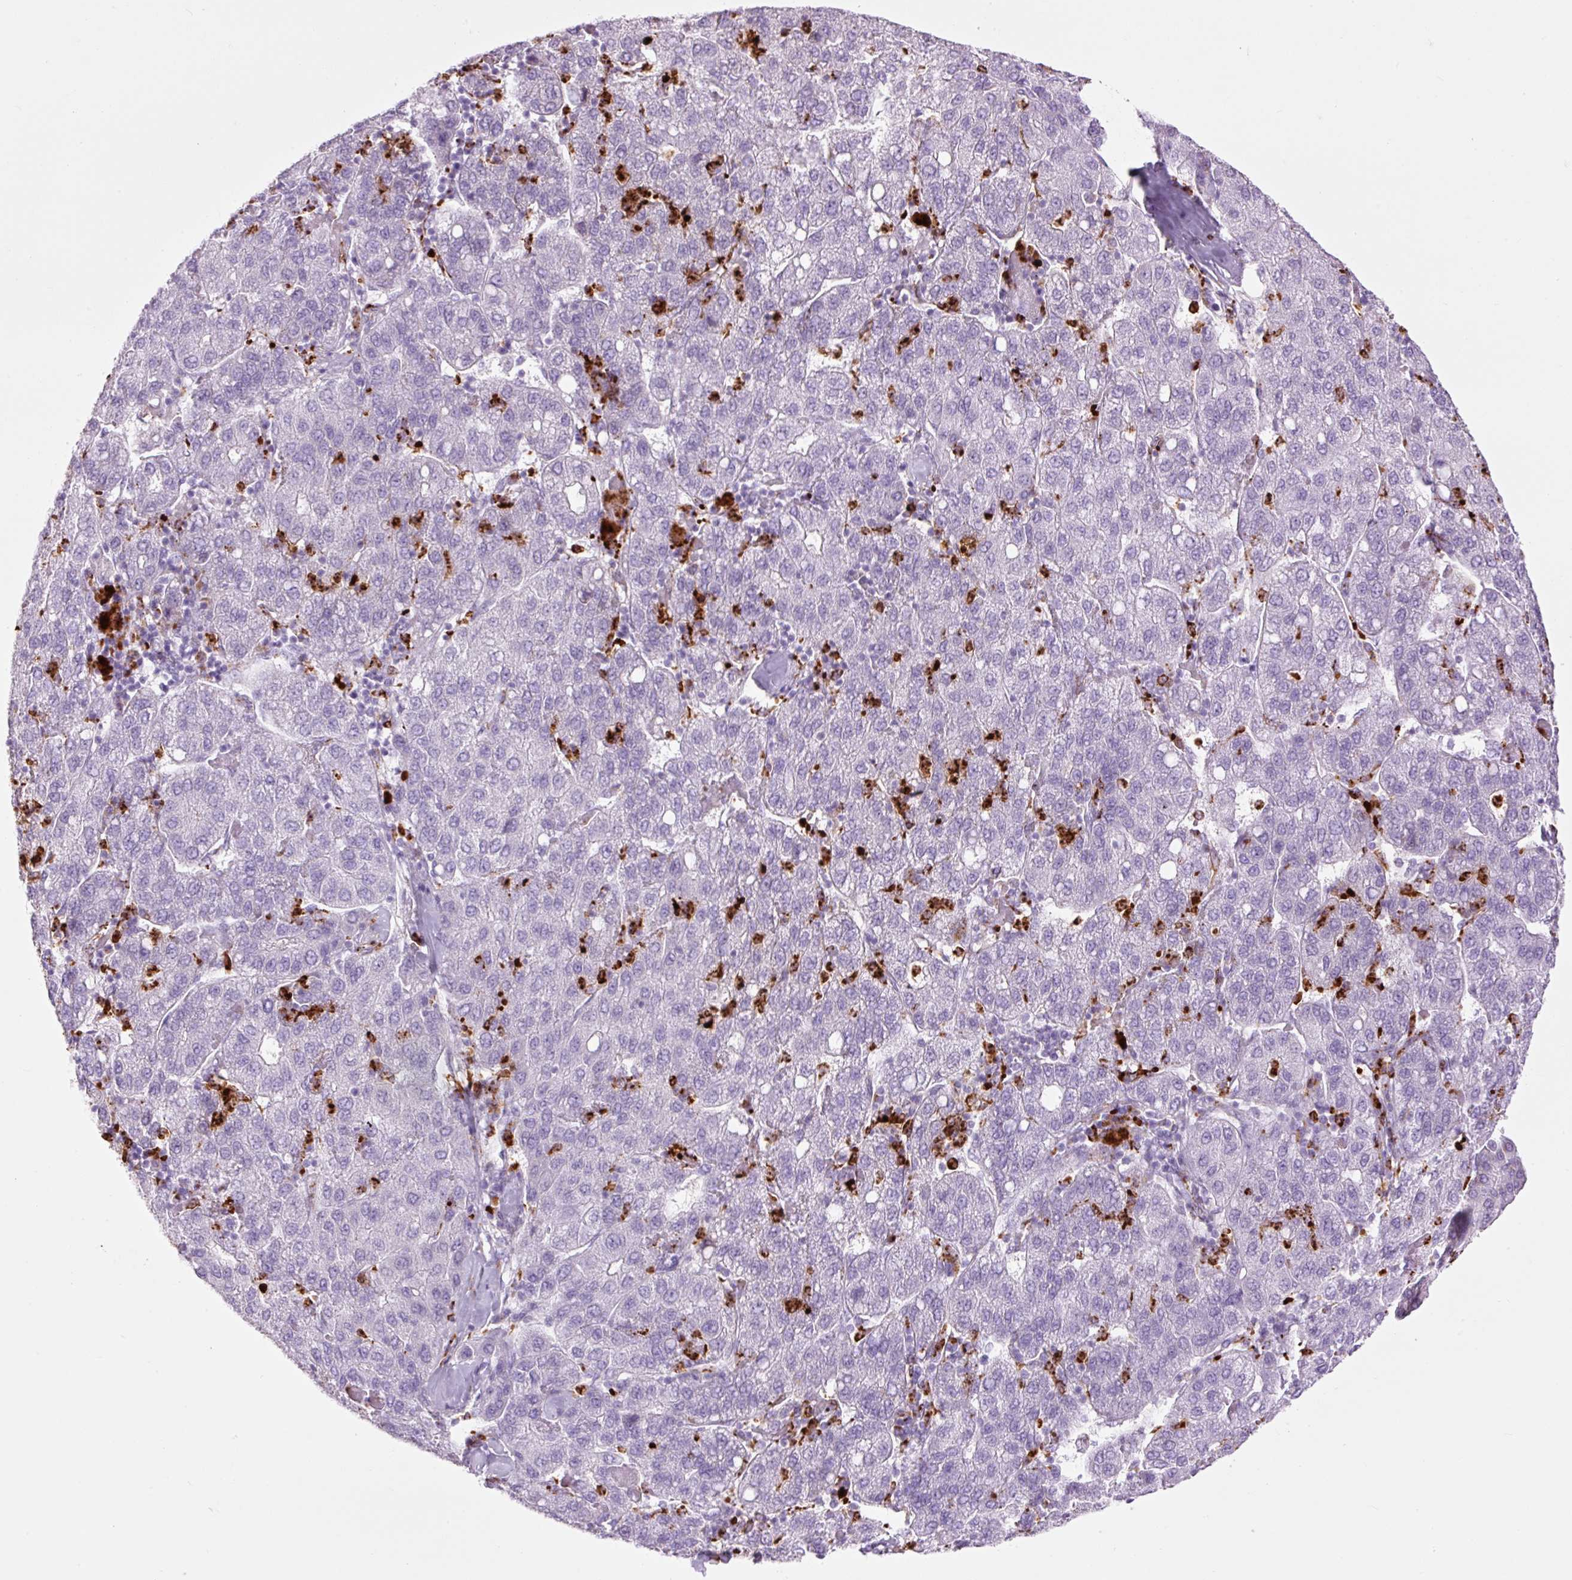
{"staining": {"intensity": "negative", "quantity": "none", "location": "none"}, "tissue": "liver cancer", "cell_type": "Tumor cells", "image_type": "cancer", "snomed": [{"axis": "morphology", "description": "Carcinoma, Hepatocellular, NOS"}, {"axis": "topography", "description": "Liver"}], "caption": "Immunohistochemistry (IHC) of human liver hepatocellular carcinoma shows no expression in tumor cells. The staining is performed using DAB (3,3'-diaminobenzidine) brown chromogen with nuclei counter-stained in using hematoxylin.", "gene": "LYZ", "patient": {"sex": "male", "age": 65}}